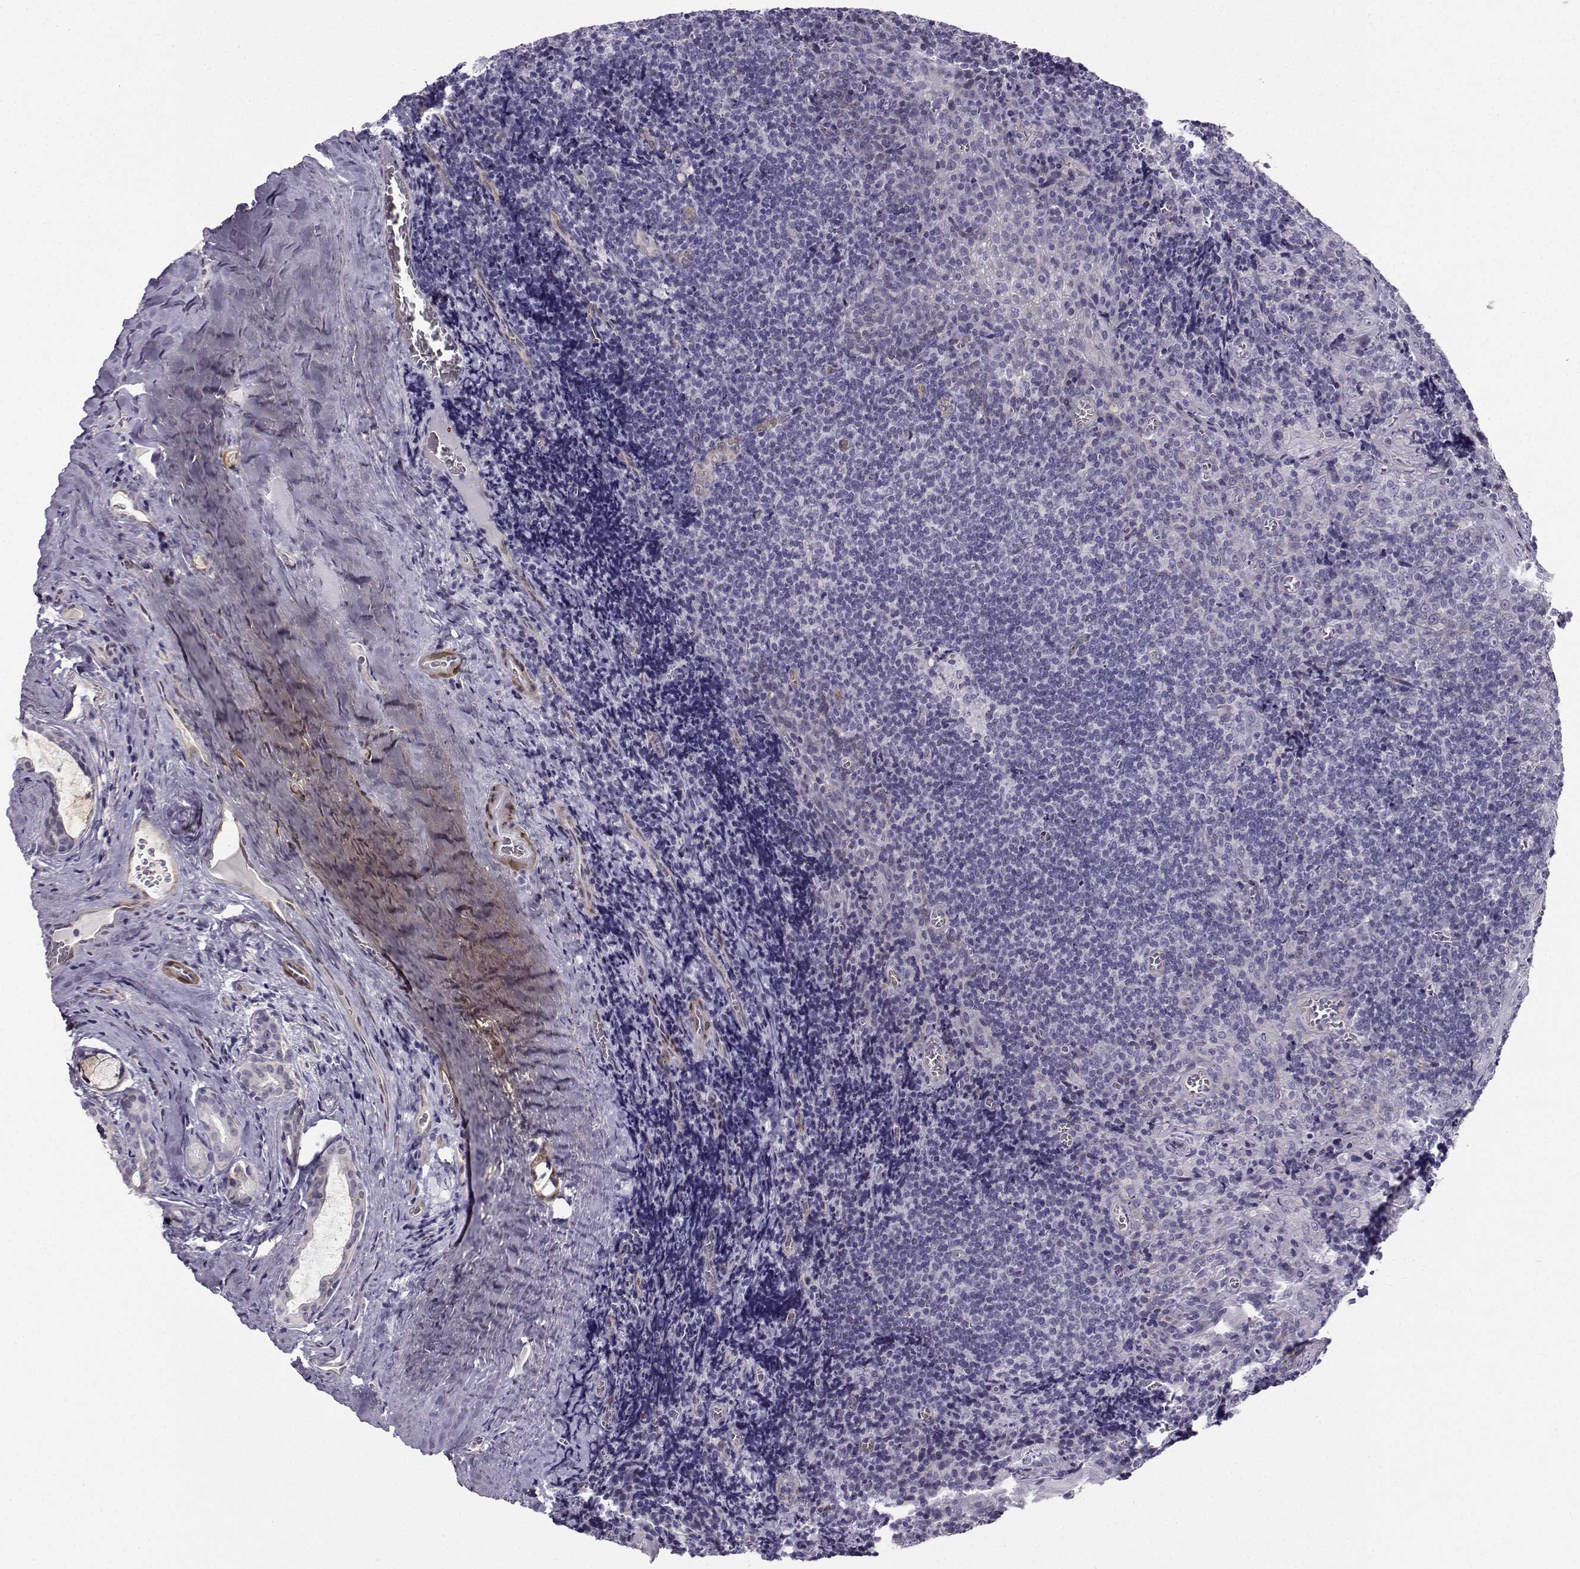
{"staining": {"intensity": "weak", "quantity": "<25%", "location": "cytoplasmic/membranous"}, "tissue": "tonsil", "cell_type": "Germinal center cells", "image_type": "normal", "snomed": [{"axis": "morphology", "description": "Normal tissue, NOS"}, {"axis": "morphology", "description": "Inflammation, NOS"}, {"axis": "topography", "description": "Tonsil"}], "caption": "A high-resolution micrograph shows immunohistochemistry (IHC) staining of normal tonsil, which shows no significant positivity in germinal center cells.", "gene": "NQO1", "patient": {"sex": "female", "age": 31}}